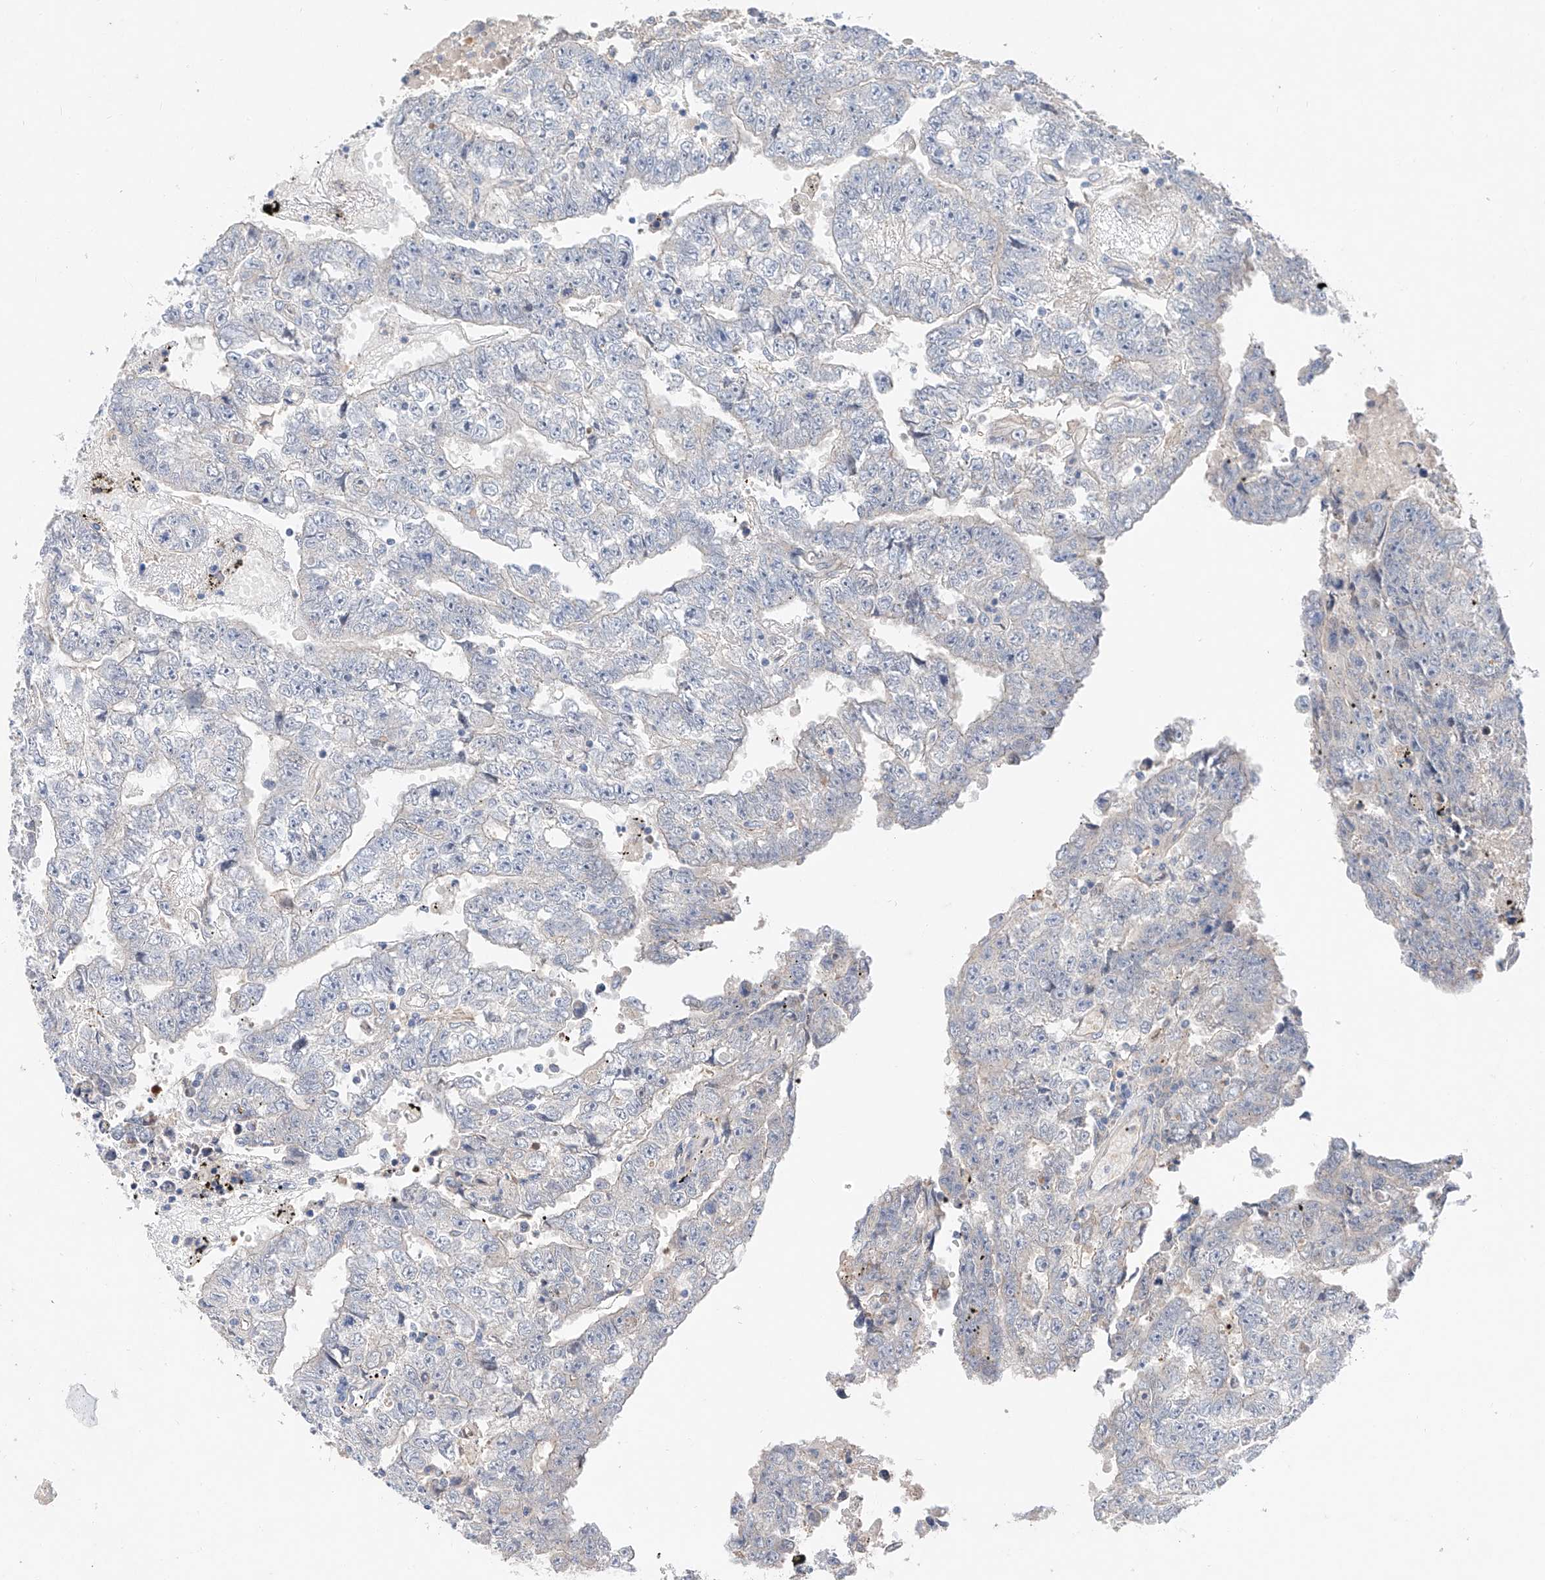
{"staining": {"intensity": "negative", "quantity": "none", "location": "none"}, "tissue": "testis cancer", "cell_type": "Tumor cells", "image_type": "cancer", "snomed": [{"axis": "morphology", "description": "Carcinoma, Embryonal, NOS"}, {"axis": "topography", "description": "Testis"}], "caption": "An image of testis cancer stained for a protein shows no brown staining in tumor cells.", "gene": "FUCA2", "patient": {"sex": "male", "age": 25}}